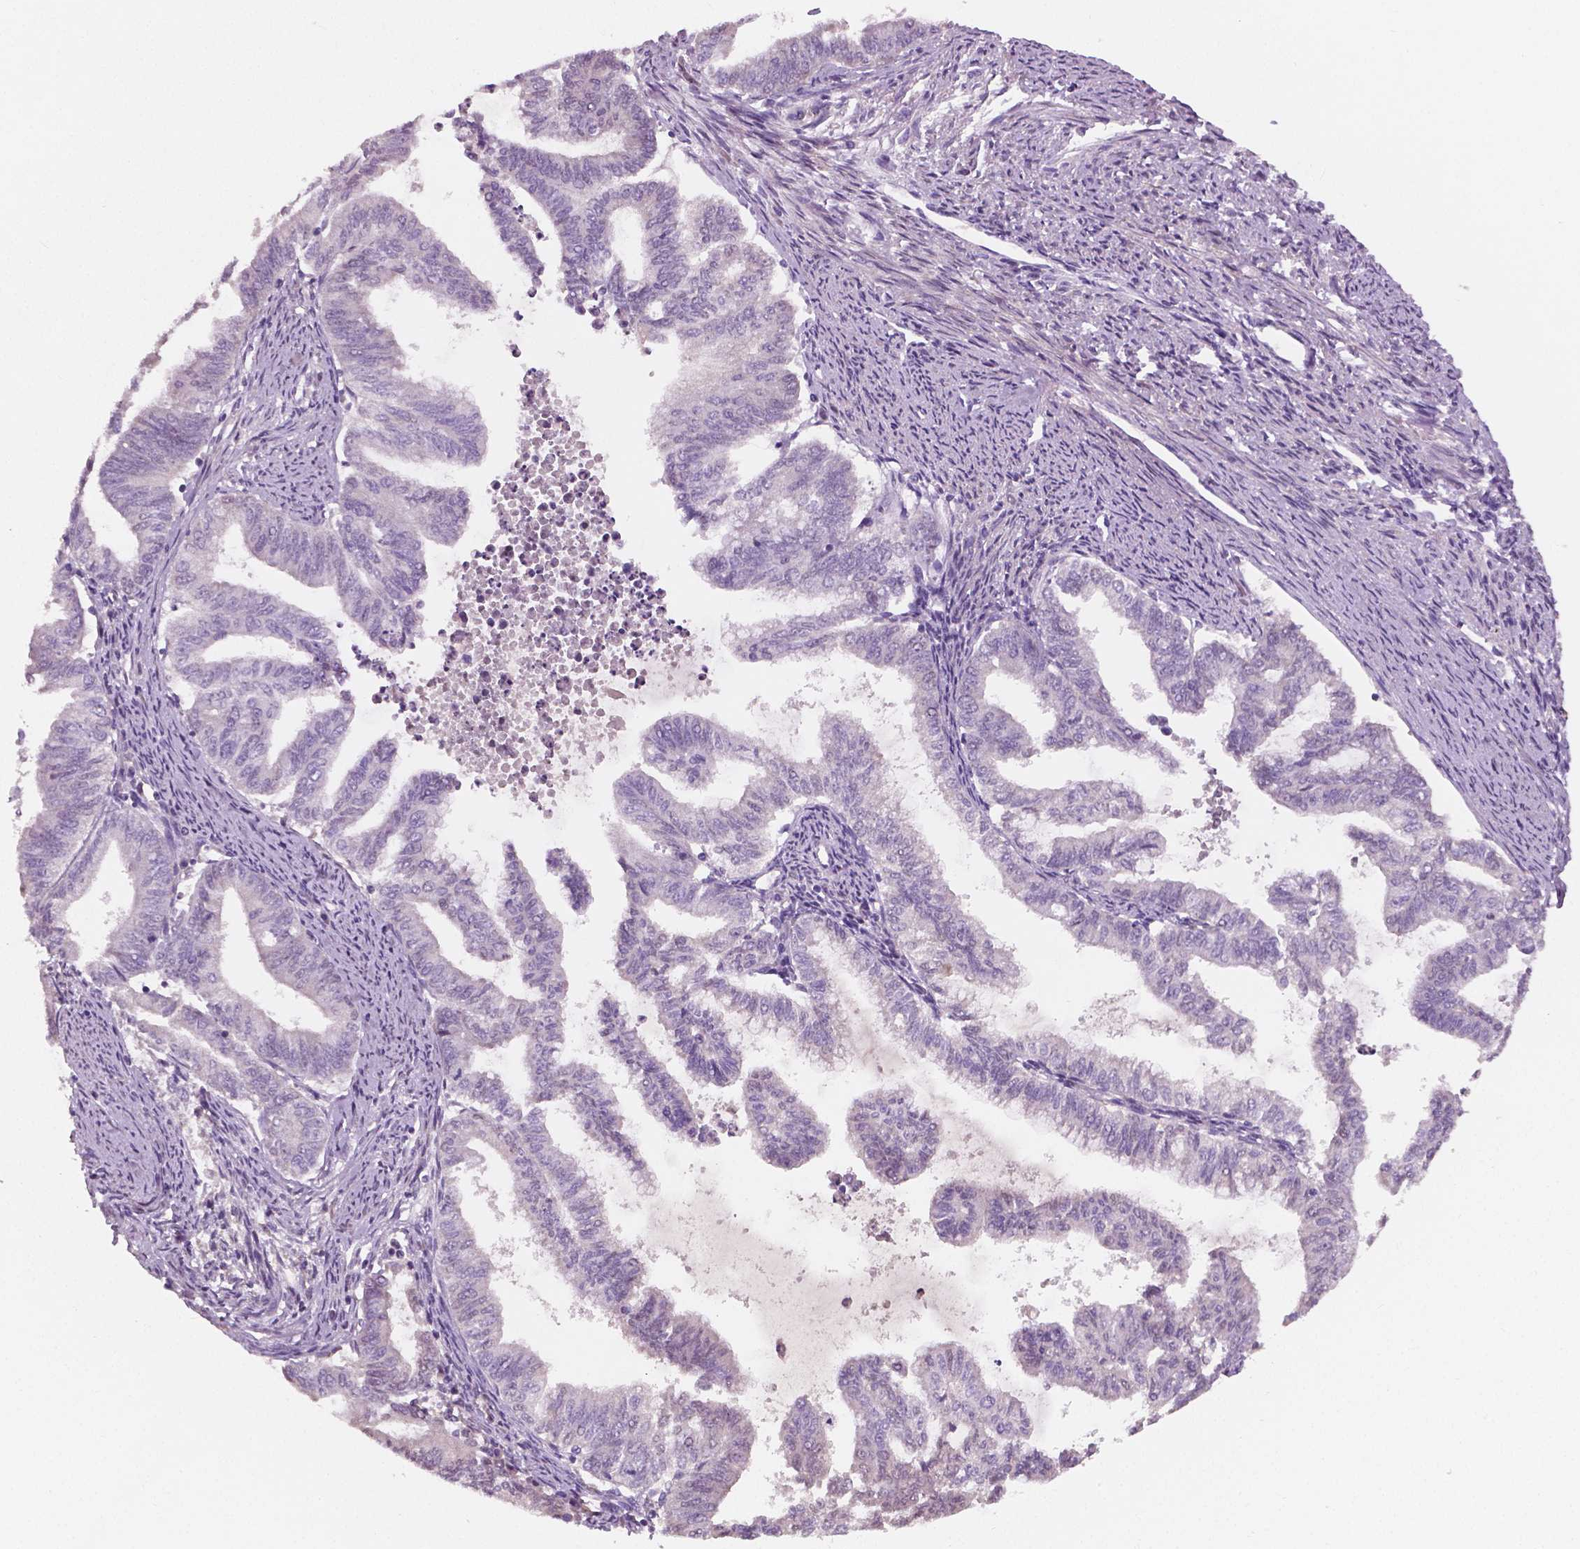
{"staining": {"intensity": "negative", "quantity": "none", "location": "none"}, "tissue": "endometrial cancer", "cell_type": "Tumor cells", "image_type": "cancer", "snomed": [{"axis": "morphology", "description": "Adenocarcinoma, NOS"}, {"axis": "topography", "description": "Endometrium"}], "caption": "A photomicrograph of adenocarcinoma (endometrial) stained for a protein displays no brown staining in tumor cells.", "gene": "LSM14B", "patient": {"sex": "female", "age": 79}}